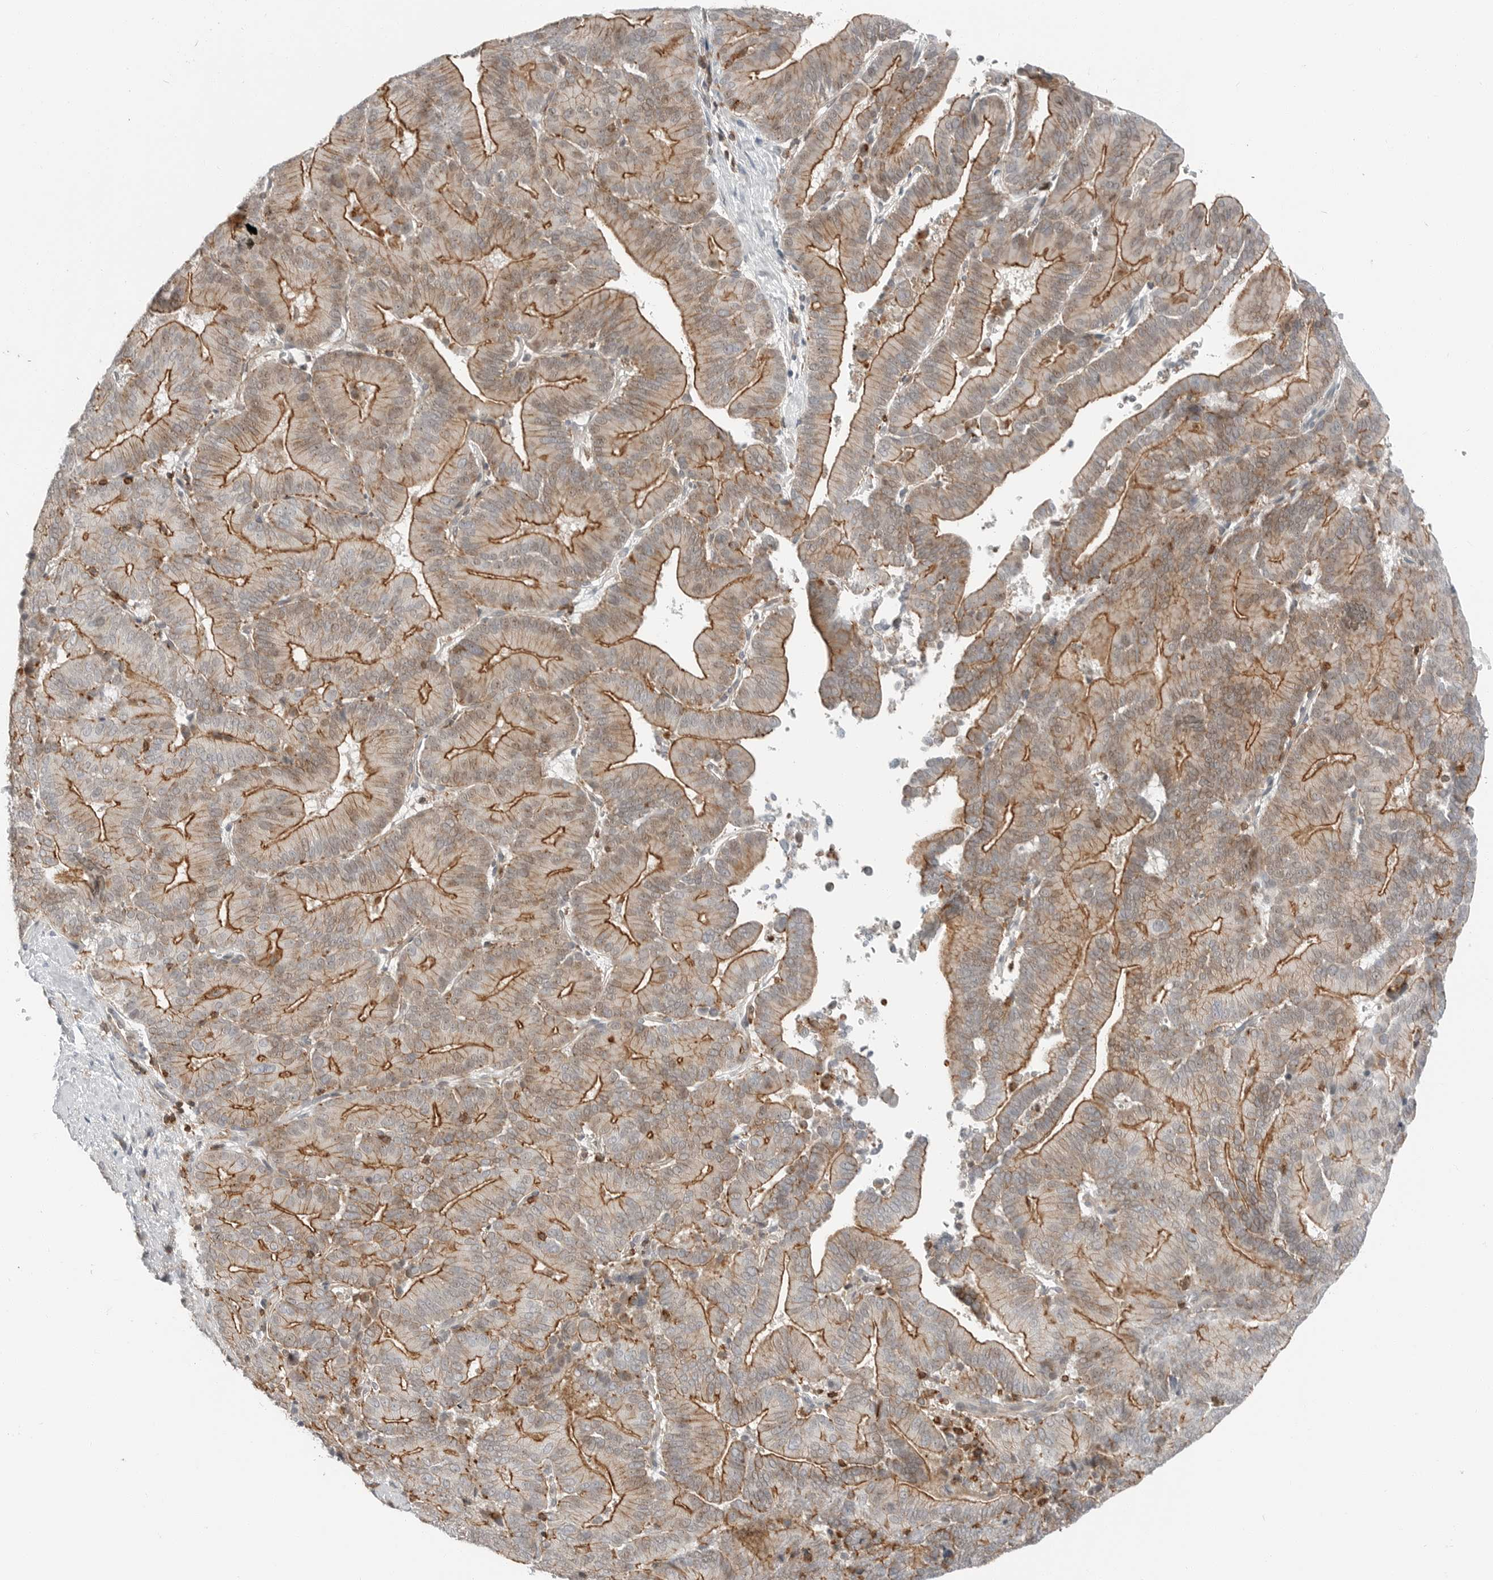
{"staining": {"intensity": "moderate", "quantity": ">75%", "location": "cytoplasmic/membranous"}, "tissue": "liver cancer", "cell_type": "Tumor cells", "image_type": "cancer", "snomed": [{"axis": "morphology", "description": "Cholangiocarcinoma"}, {"axis": "topography", "description": "Liver"}], "caption": "Protein expression analysis of human liver cancer (cholangiocarcinoma) reveals moderate cytoplasmic/membranous expression in approximately >75% of tumor cells. Using DAB (brown) and hematoxylin (blue) stains, captured at high magnification using brightfield microscopy.", "gene": "LEFTY2", "patient": {"sex": "female", "age": 75}}